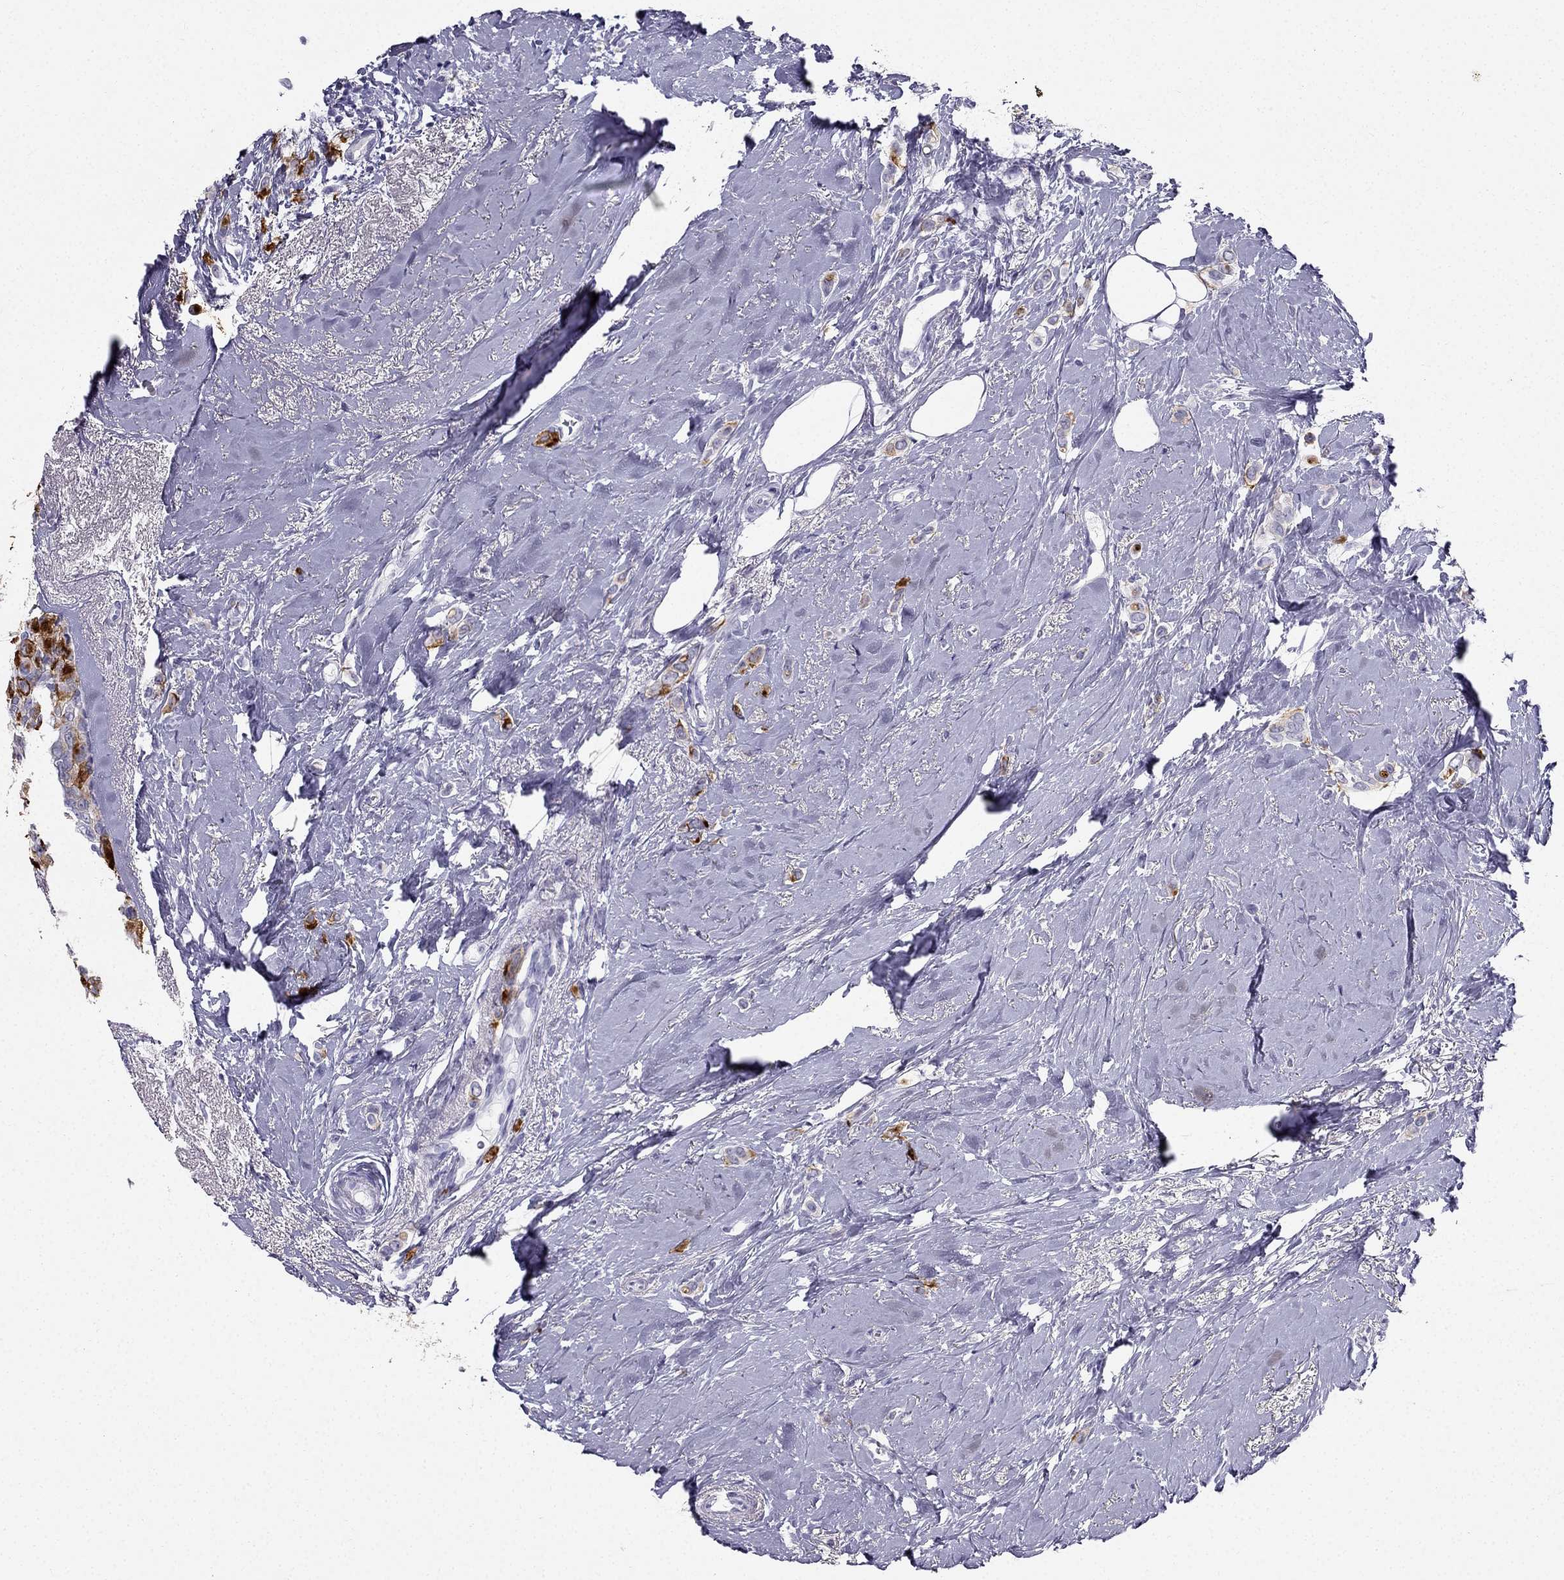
{"staining": {"intensity": "strong", "quantity": ">75%", "location": "cytoplasmic/membranous"}, "tissue": "breast cancer", "cell_type": "Tumor cells", "image_type": "cancer", "snomed": [{"axis": "morphology", "description": "Lobular carcinoma"}, {"axis": "topography", "description": "Breast"}], "caption": "Breast cancer (lobular carcinoma) stained with a brown dye displays strong cytoplasmic/membranous positive staining in about >75% of tumor cells.", "gene": "TFF3", "patient": {"sex": "female", "age": 66}}